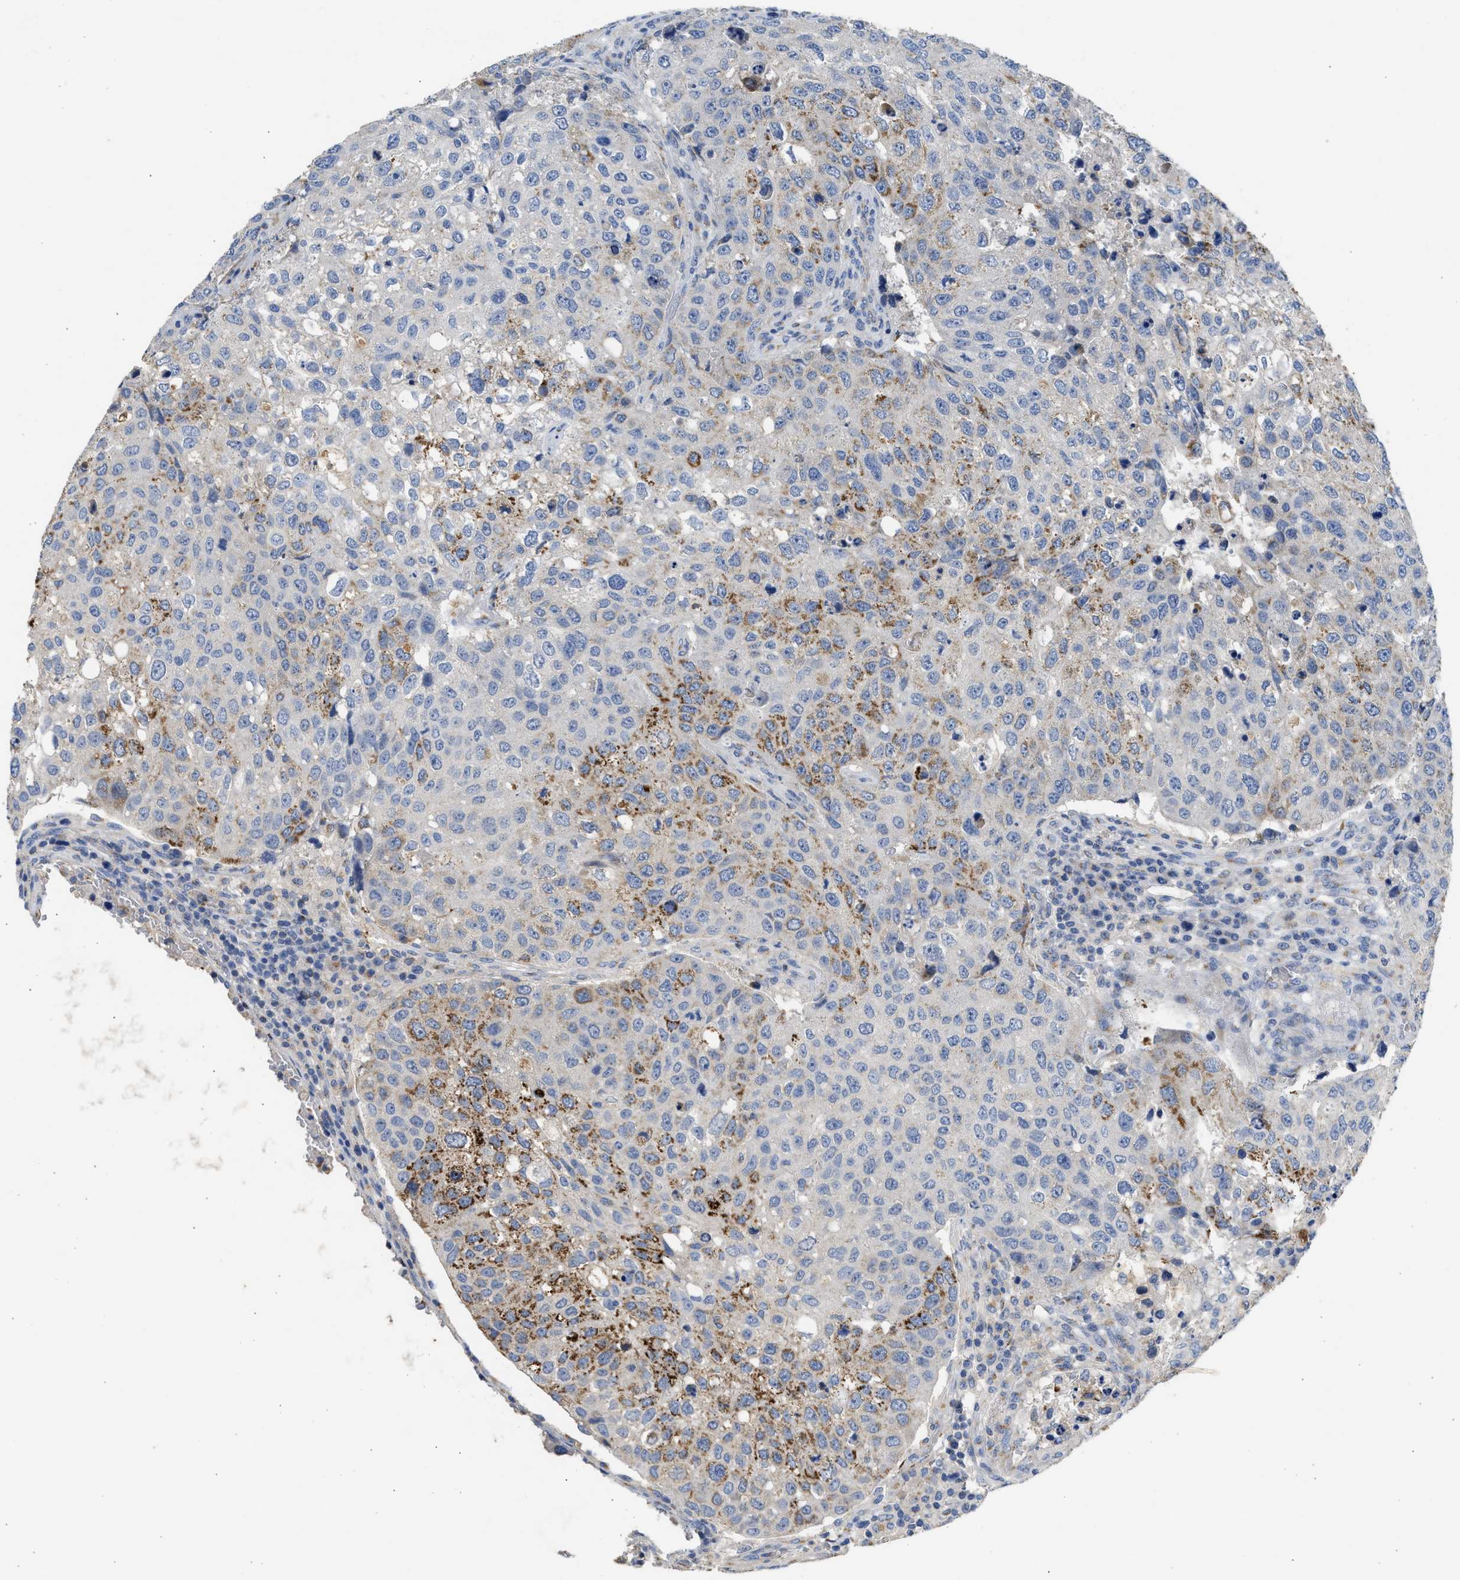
{"staining": {"intensity": "moderate", "quantity": "<25%", "location": "cytoplasmic/membranous"}, "tissue": "urothelial cancer", "cell_type": "Tumor cells", "image_type": "cancer", "snomed": [{"axis": "morphology", "description": "Urothelial carcinoma, High grade"}, {"axis": "topography", "description": "Lymph node"}, {"axis": "topography", "description": "Urinary bladder"}], "caption": "A micrograph of human urothelial carcinoma (high-grade) stained for a protein exhibits moderate cytoplasmic/membranous brown staining in tumor cells.", "gene": "IPO8", "patient": {"sex": "male", "age": 51}}